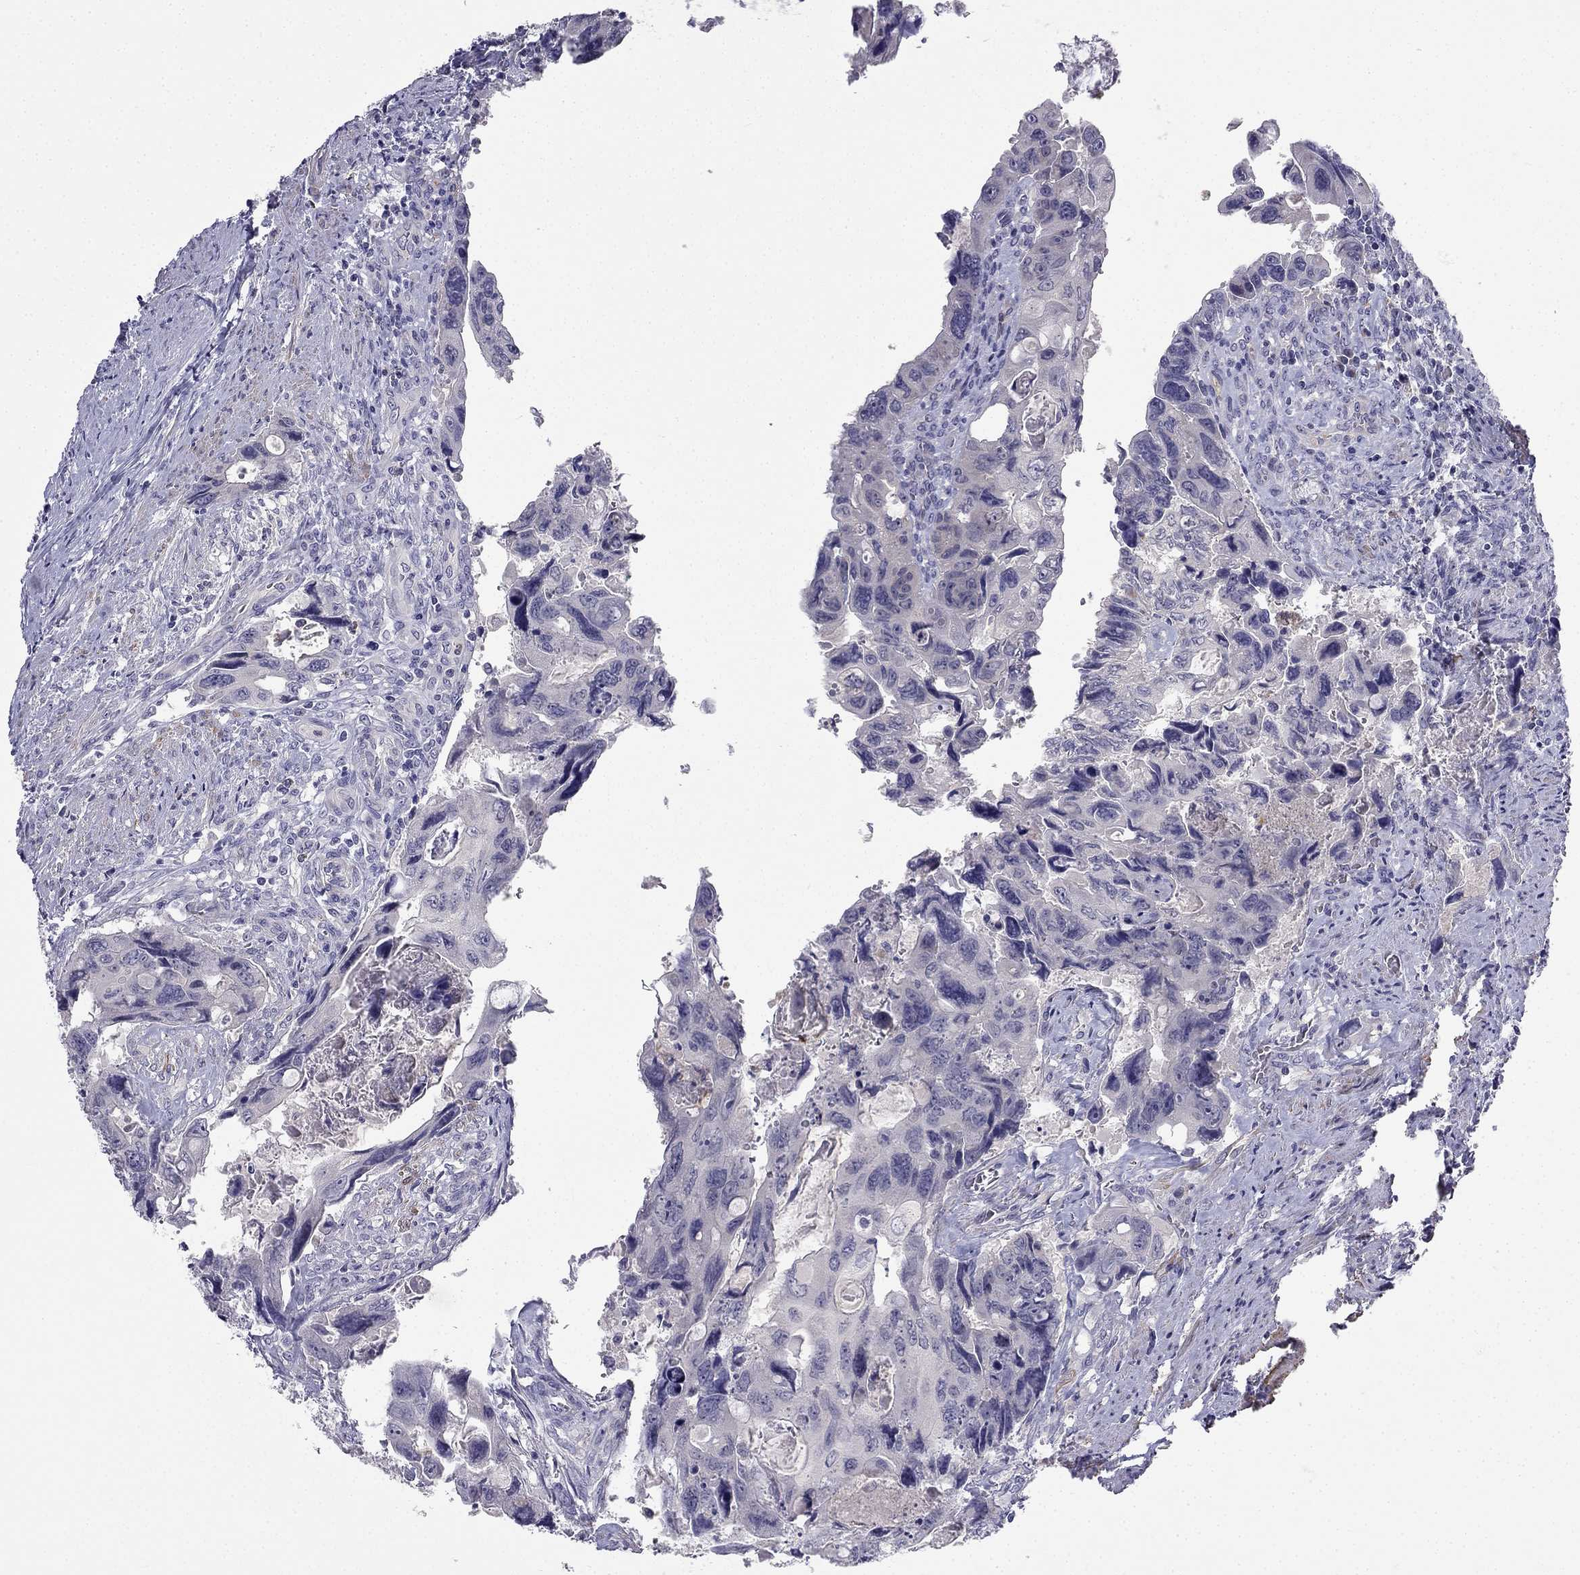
{"staining": {"intensity": "negative", "quantity": "none", "location": "none"}, "tissue": "colorectal cancer", "cell_type": "Tumor cells", "image_type": "cancer", "snomed": [{"axis": "morphology", "description": "Adenocarcinoma, NOS"}, {"axis": "topography", "description": "Rectum"}], "caption": "Human colorectal cancer (adenocarcinoma) stained for a protein using immunohistochemistry (IHC) reveals no positivity in tumor cells.", "gene": "C16orf89", "patient": {"sex": "male", "age": 62}}